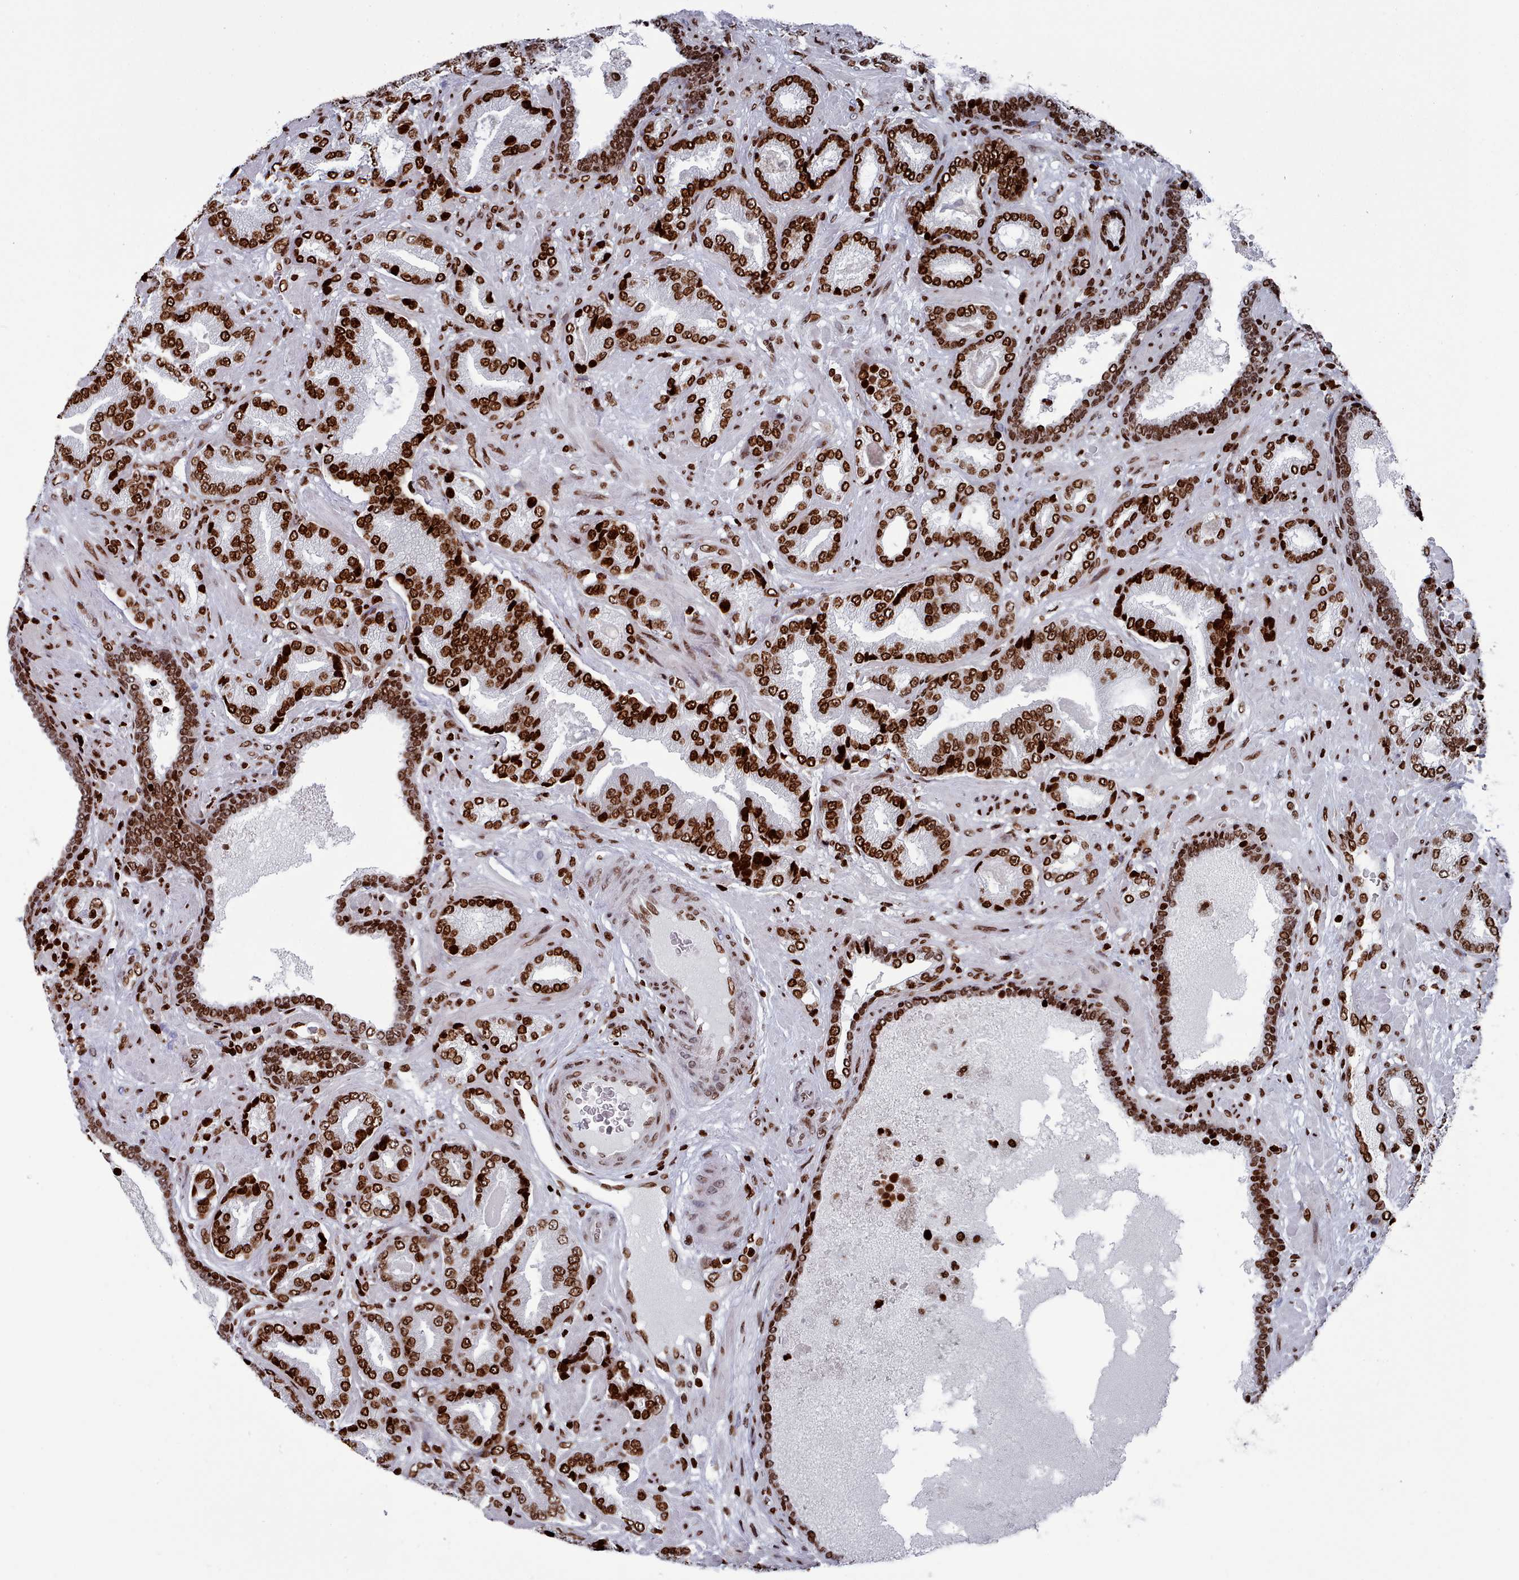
{"staining": {"intensity": "strong", "quantity": ">75%", "location": "nuclear"}, "tissue": "prostate cancer", "cell_type": "Tumor cells", "image_type": "cancer", "snomed": [{"axis": "morphology", "description": "Adenocarcinoma, High grade"}, {"axis": "topography", "description": "Prostate"}], "caption": "Immunohistochemistry (IHC) photomicrograph of neoplastic tissue: prostate adenocarcinoma (high-grade) stained using immunohistochemistry exhibits high levels of strong protein expression localized specifically in the nuclear of tumor cells, appearing as a nuclear brown color.", "gene": "PCDHB12", "patient": {"sex": "male", "age": 68}}